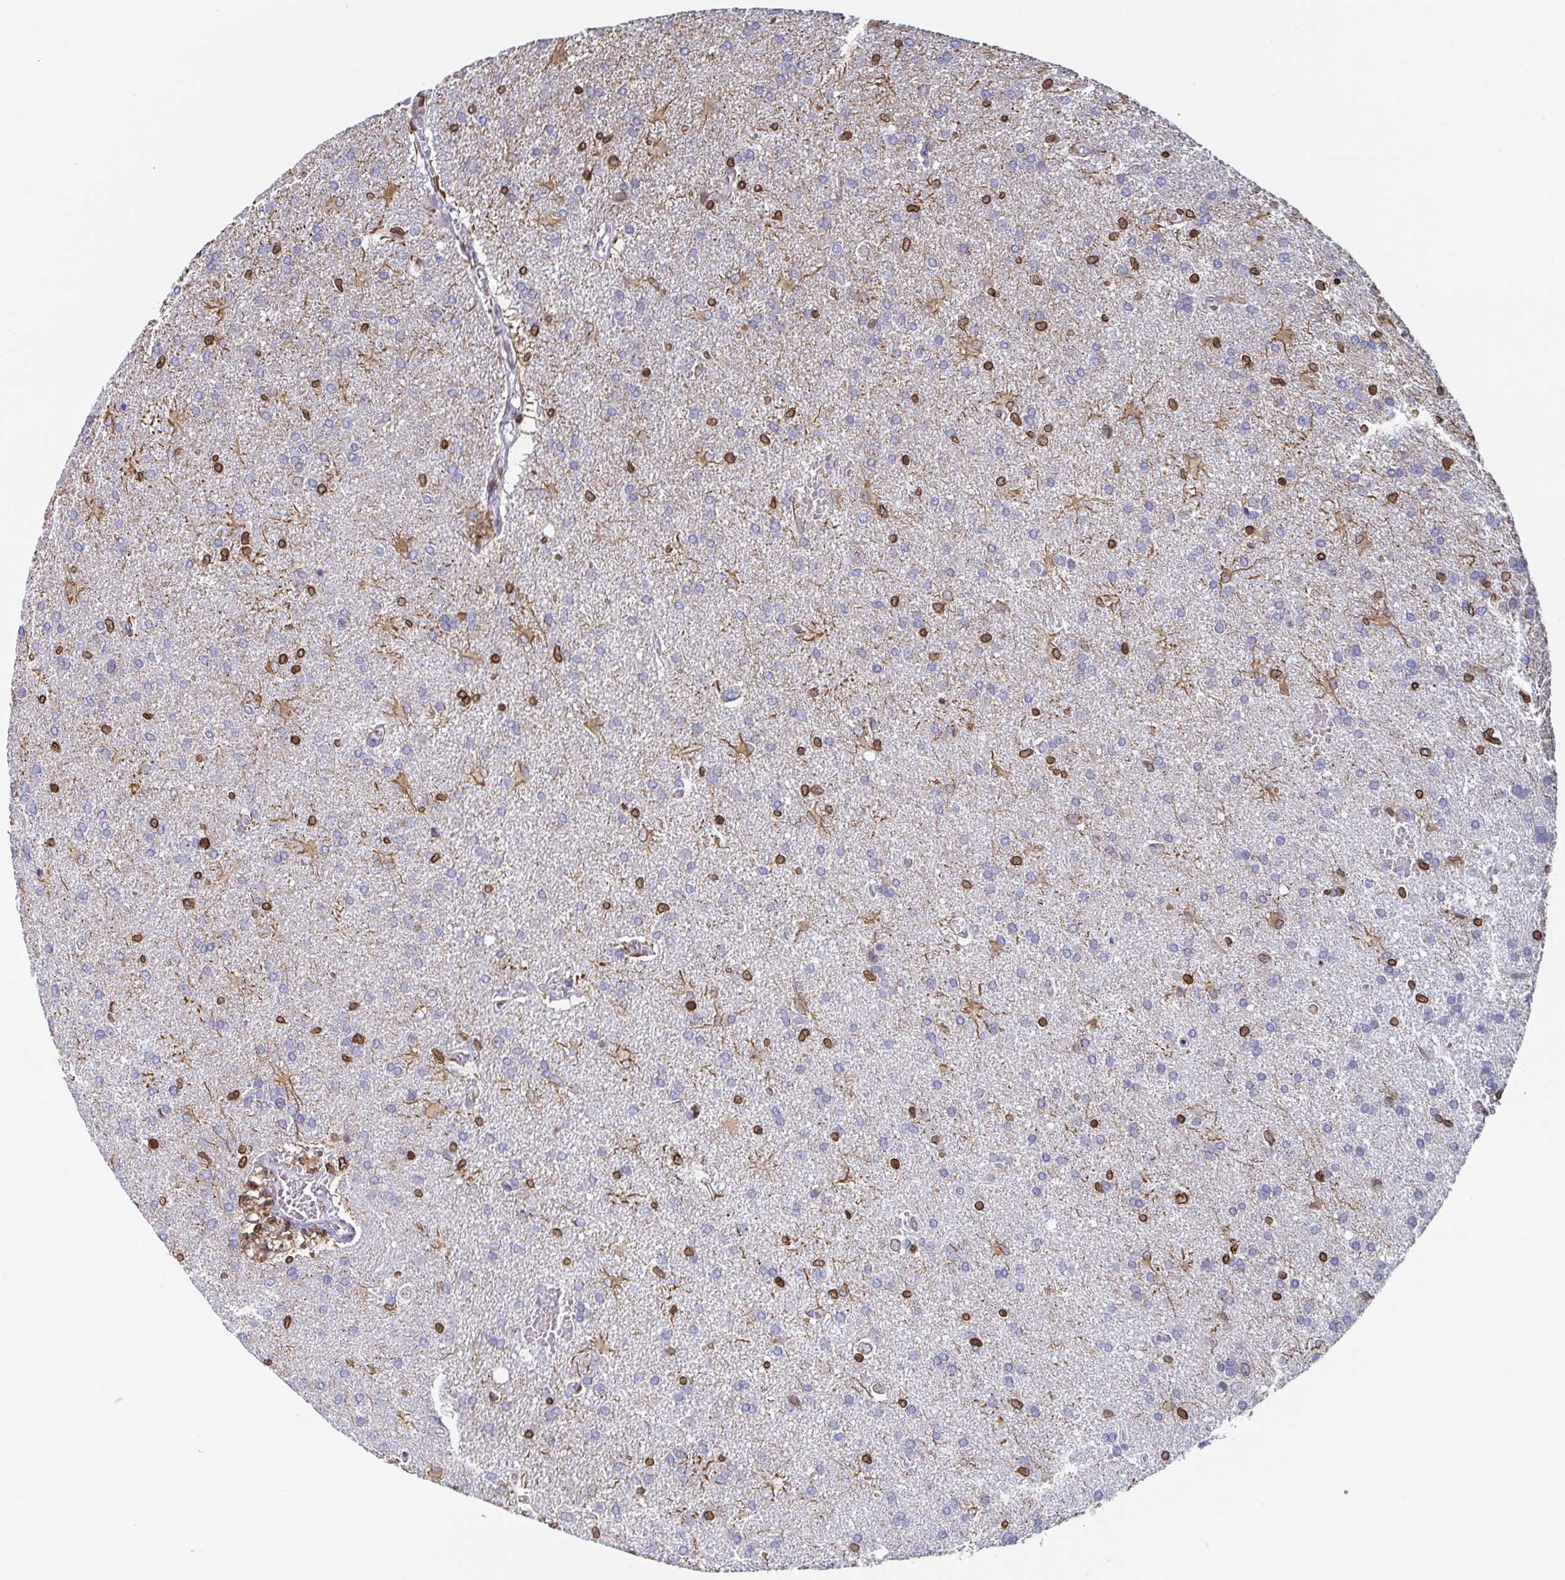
{"staining": {"intensity": "strong", "quantity": "<25%", "location": "cytoplasmic/membranous,nuclear"}, "tissue": "glioma", "cell_type": "Tumor cells", "image_type": "cancer", "snomed": [{"axis": "morphology", "description": "Glioma, malignant, High grade"}, {"axis": "topography", "description": "Brain"}], "caption": "A histopathology image of glioma stained for a protein reveals strong cytoplasmic/membranous and nuclear brown staining in tumor cells.", "gene": "BTBD7", "patient": {"sex": "male", "age": 68}}